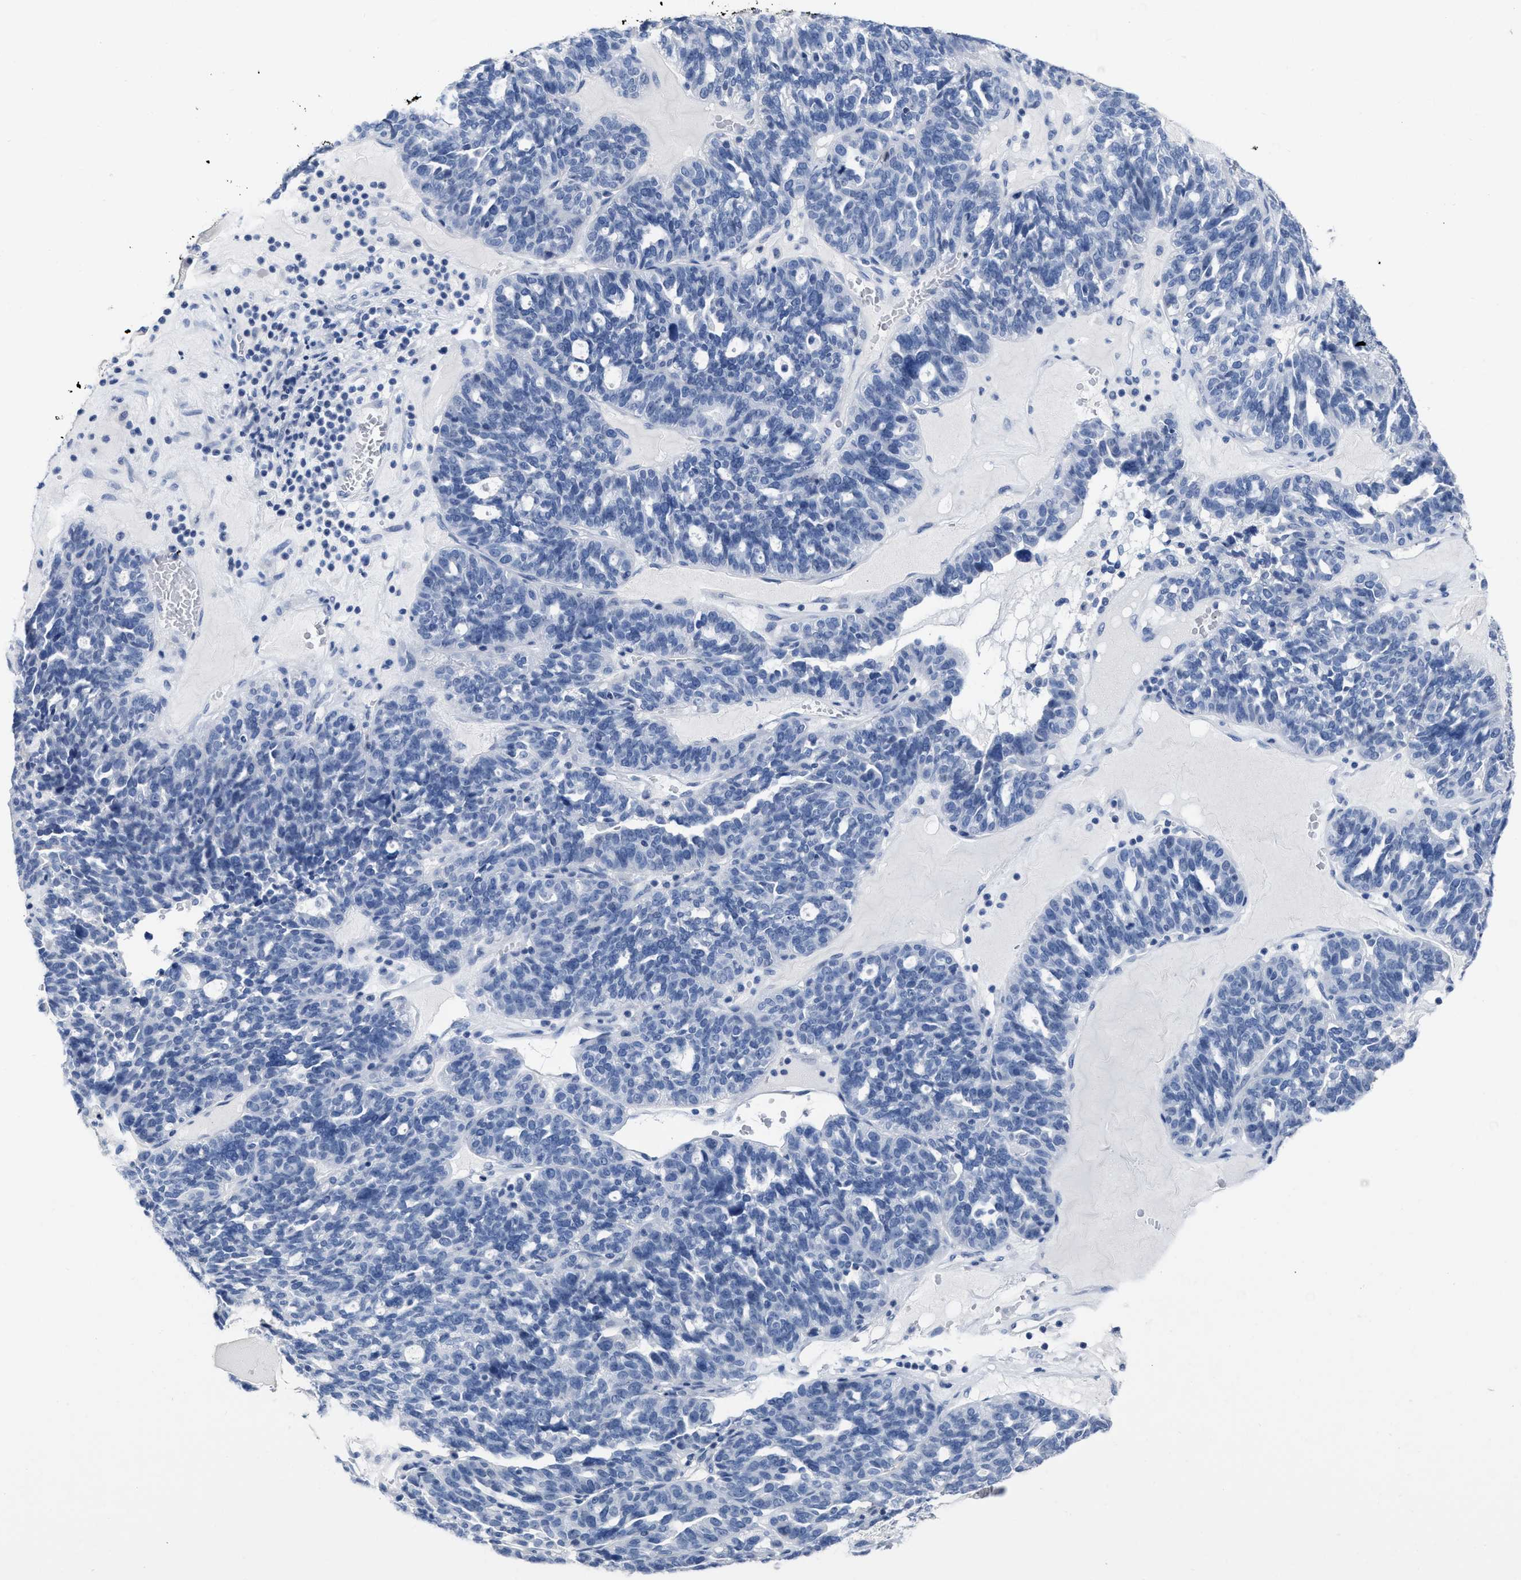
{"staining": {"intensity": "negative", "quantity": "none", "location": "none"}, "tissue": "ovarian cancer", "cell_type": "Tumor cells", "image_type": "cancer", "snomed": [{"axis": "morphology", "description": "Cystadenocarcinoma, serous, NOS"}, {"axis": "topography", "description": "Ovary"}], "caption": "This is a histopathology image of immunohistochemistry (IHC) staining of ovarian serous cystadenocarcinoma, which shows no positivity in tumor cells. (DAB immunohistochemistry with hematoxylin counter stain).", "gene": "CEACAM5", "patient": {"sex": "female", "age": 59}}